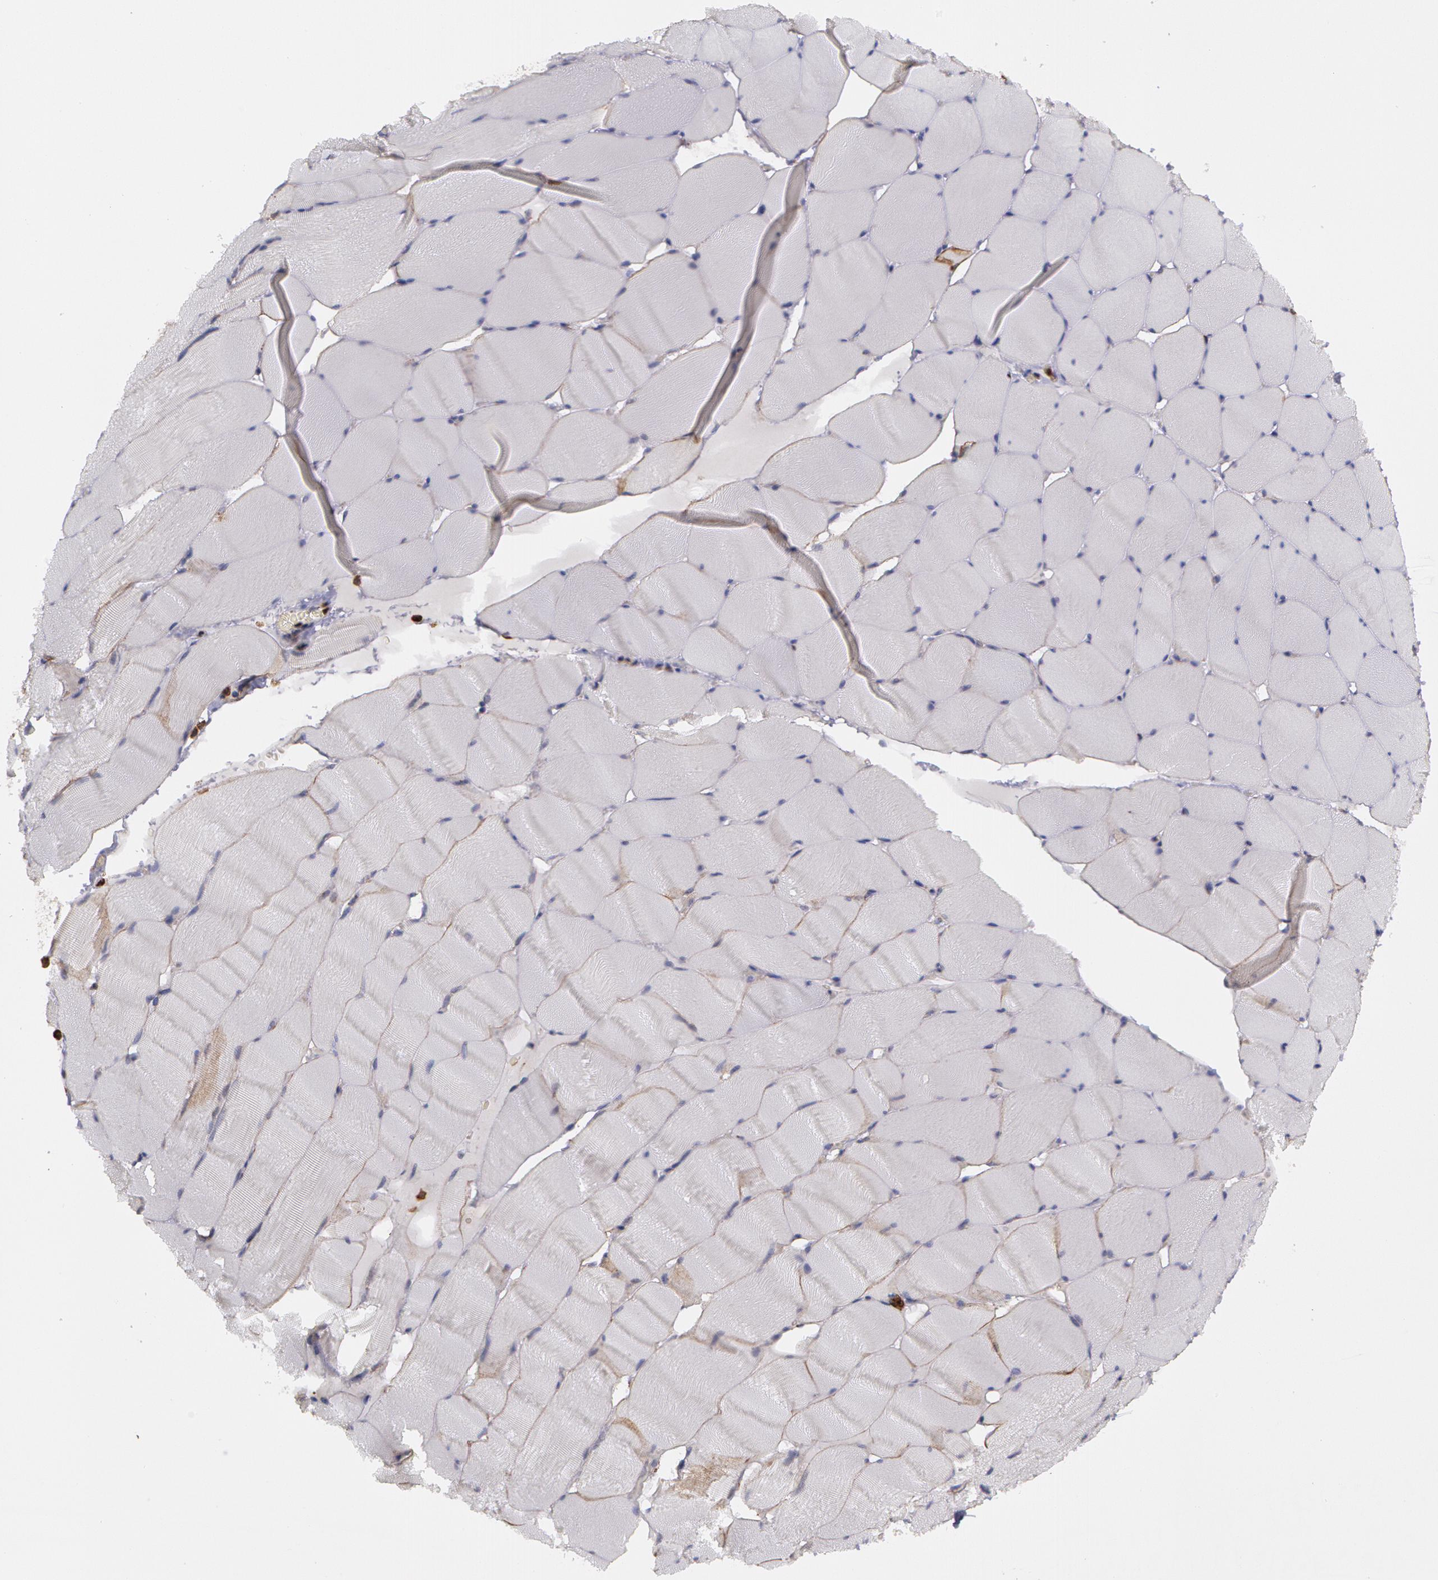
{"staining": {"intensity": "negative", "quantity": "none", "location": "none"}, "tissue": "skeletal muscle", "cell_type": "Myocytes", "image_type": "normal", "snomed": [{"axis": "morphology", "description": "Normal tissue, NOS"}, {"axis": "topography", "description": "Skeletal muscle"}], "caption": "There is no significant expression in myocytes of skeletal muscle. Nuclei are stained in blue.", "gene": "FLOT2", "patient": {"sex": "male", "age": 62}}